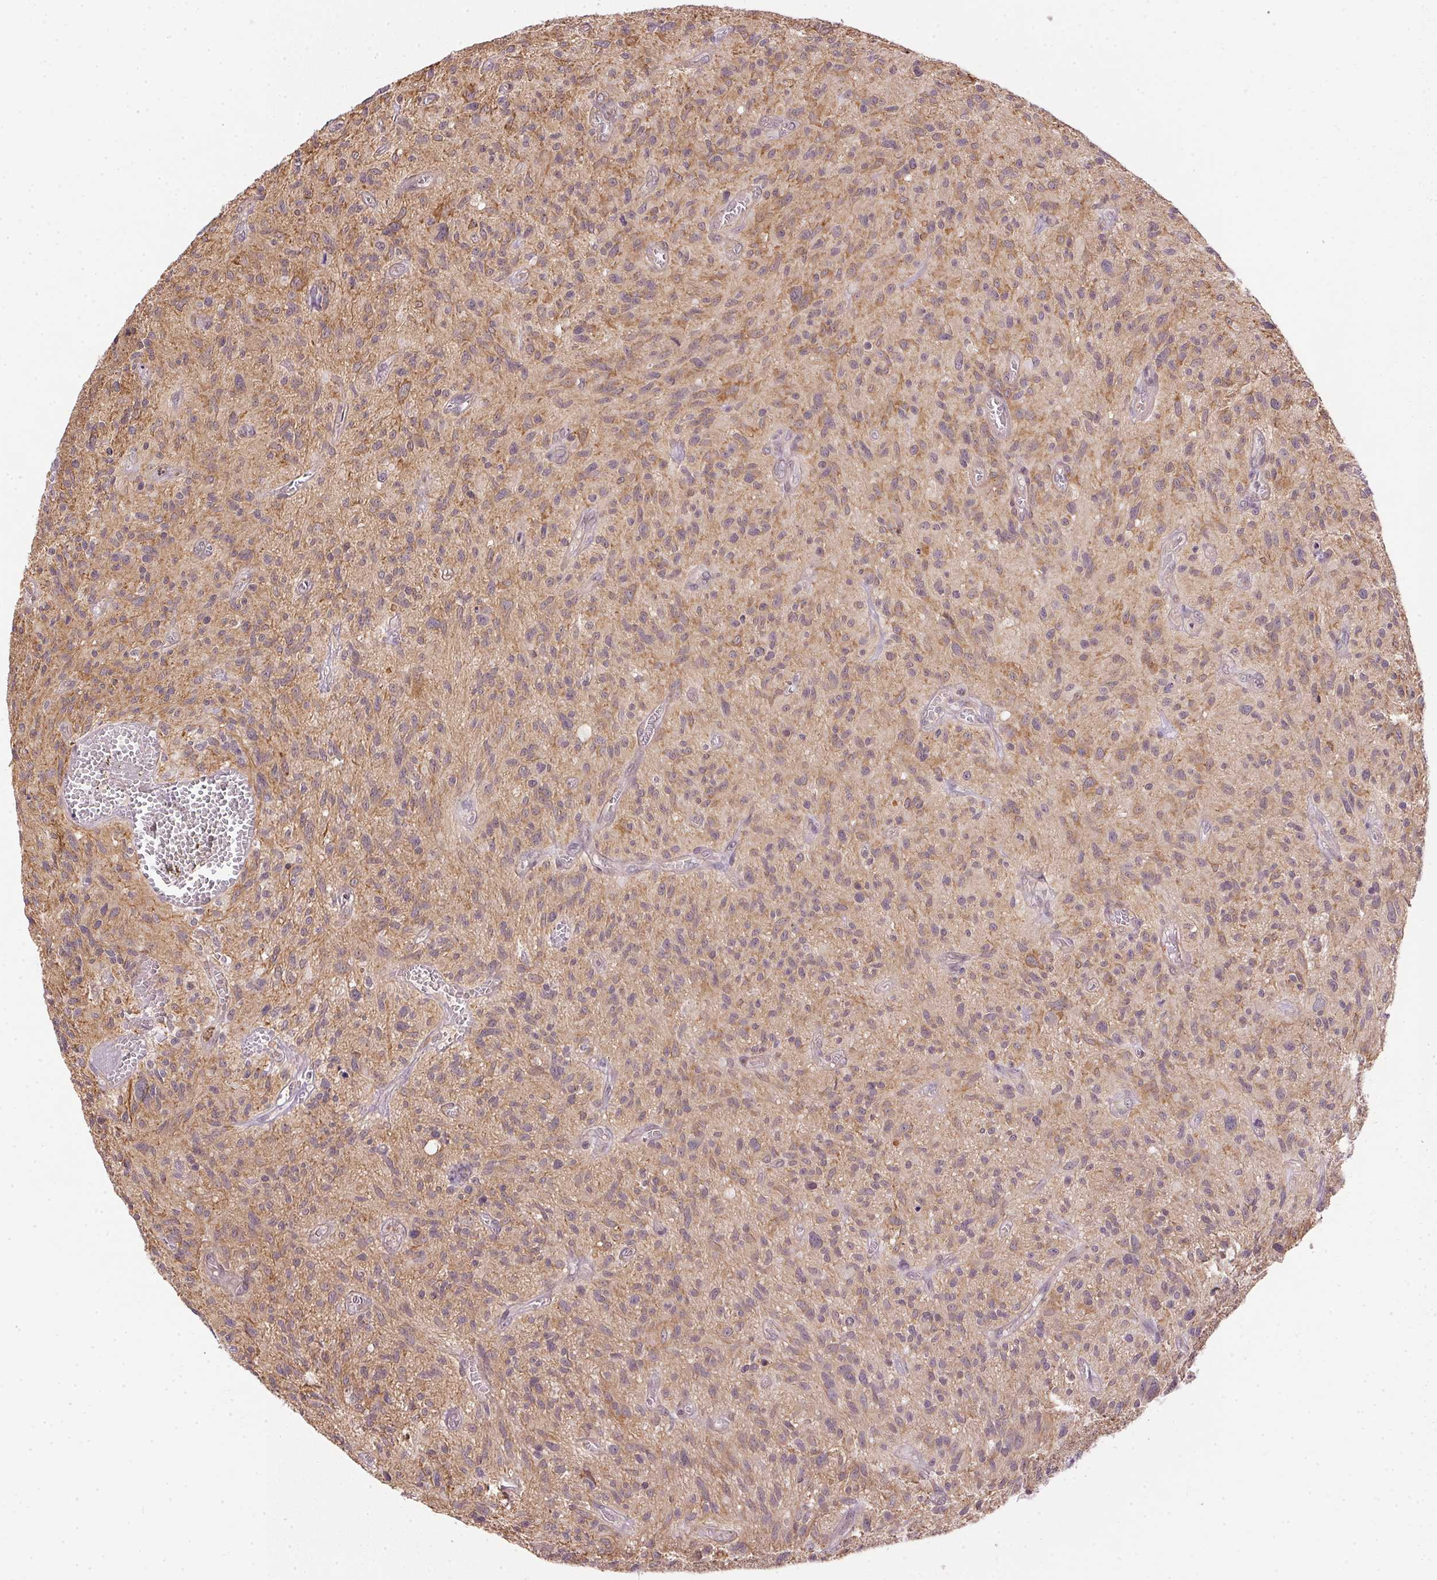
{"staining": {"intensity": "weak", "quantity": "25%-75%", "location": "cytoplasmic/membranous"}, "tissue": "glioma", "cell_type": "Tumor cells", "image_type": "cancer", "snomed": [{"axis": "morphology", "description": "Glioma, malignant, High grade"}, {"axis": "topography", "description": "Brain"}], "caption": "High-power microscopy captured an immunohistochemistry (IHC) histopathology image of malignant glioma (high-grade), revealing weak cytoplasmic/membranous expression in approximately 25%-75% of tumor cells.", "gene": "CFAP92", "patient": {"sex": "male", "age": 75}}